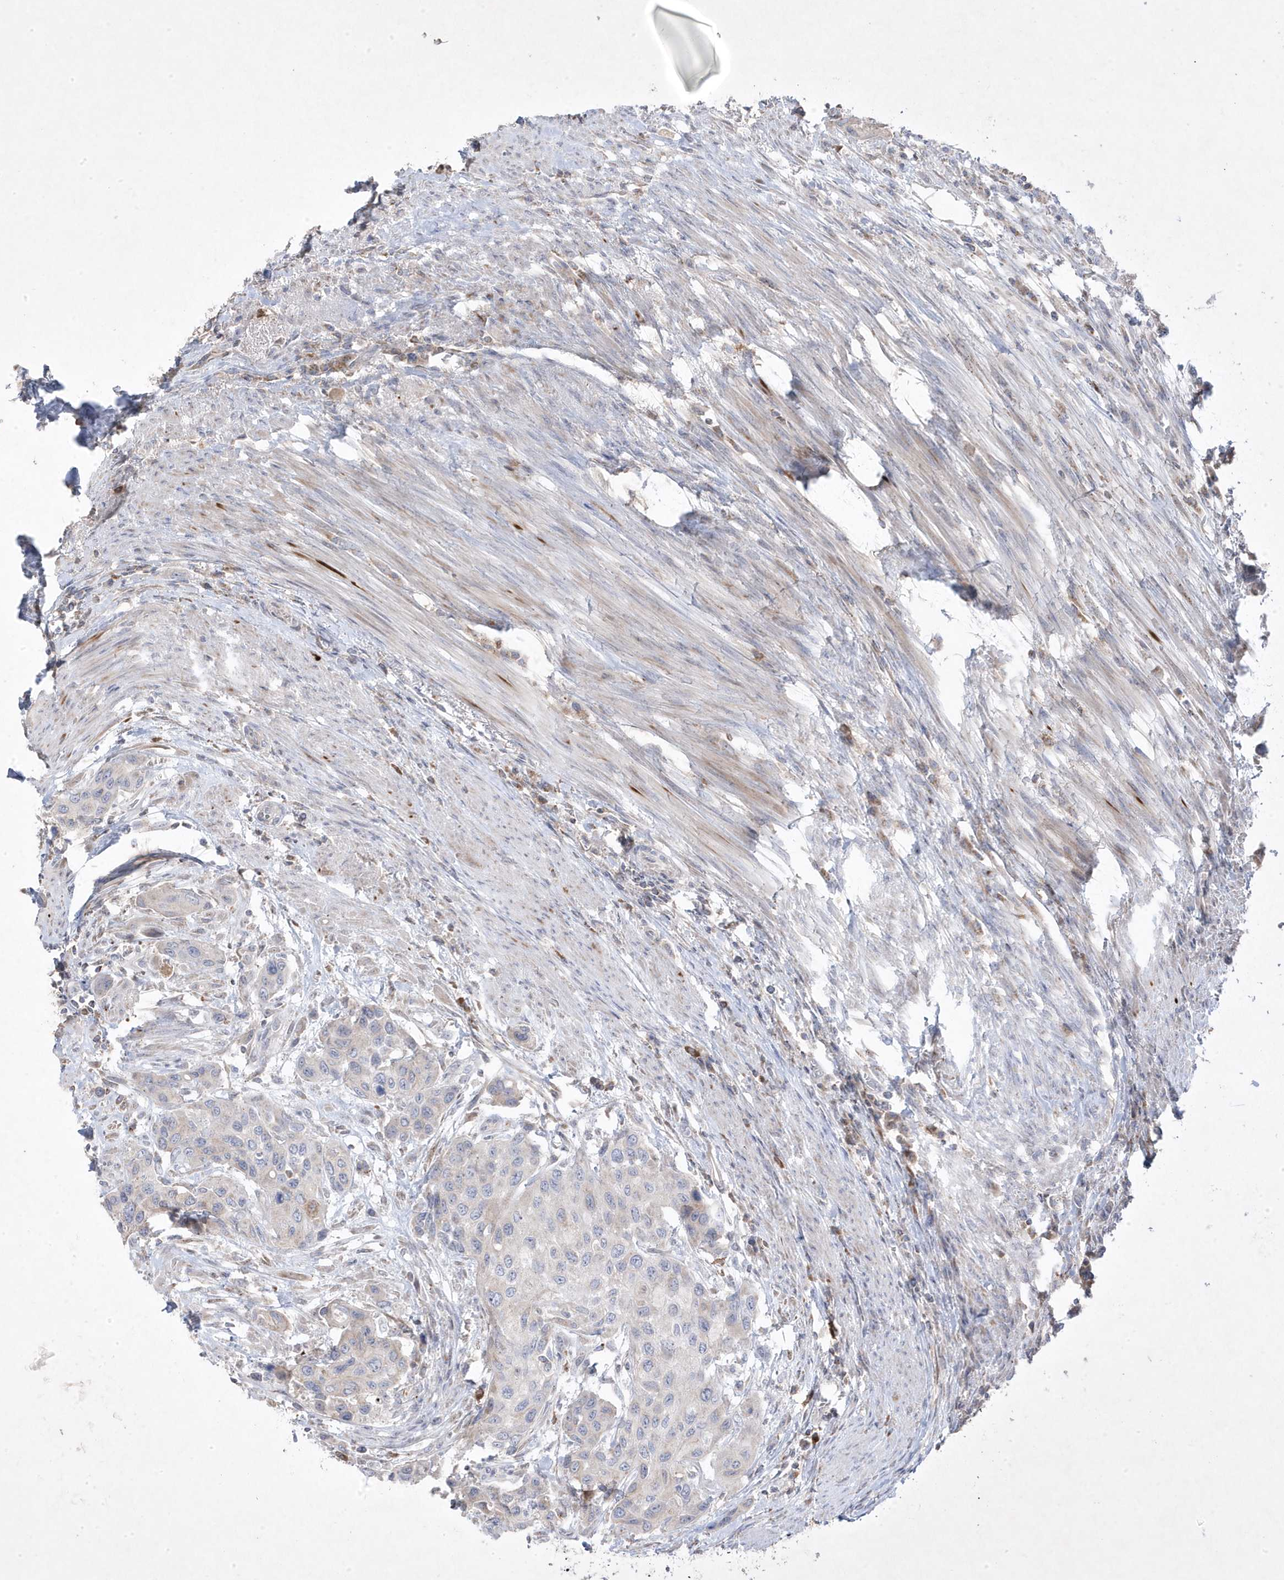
{"staining": {"intensity": "negative", "quantity": "none", "location": "none"}, "tissue": "urothelial cancer", "cell_type": "Tumor cells", "image_type": "cancer", "snomed": [{"axis": "morphology", "description": "Normal tissue, NOS"}, {"axis": "morphology", "description": "Urothelial carcinoma, High grade"}, {"axis": "topography", "description": "Vascular tissue"}, {"axis": "topography", "description": "Urinary bladder"}], "caption": "Human urothelial cancer stained for a protein using immunohistochemistry demonstrates no staining in tumor cells.", "gene": "ADAMTSL3", "patient": {"sex": "female", "age": 56}}